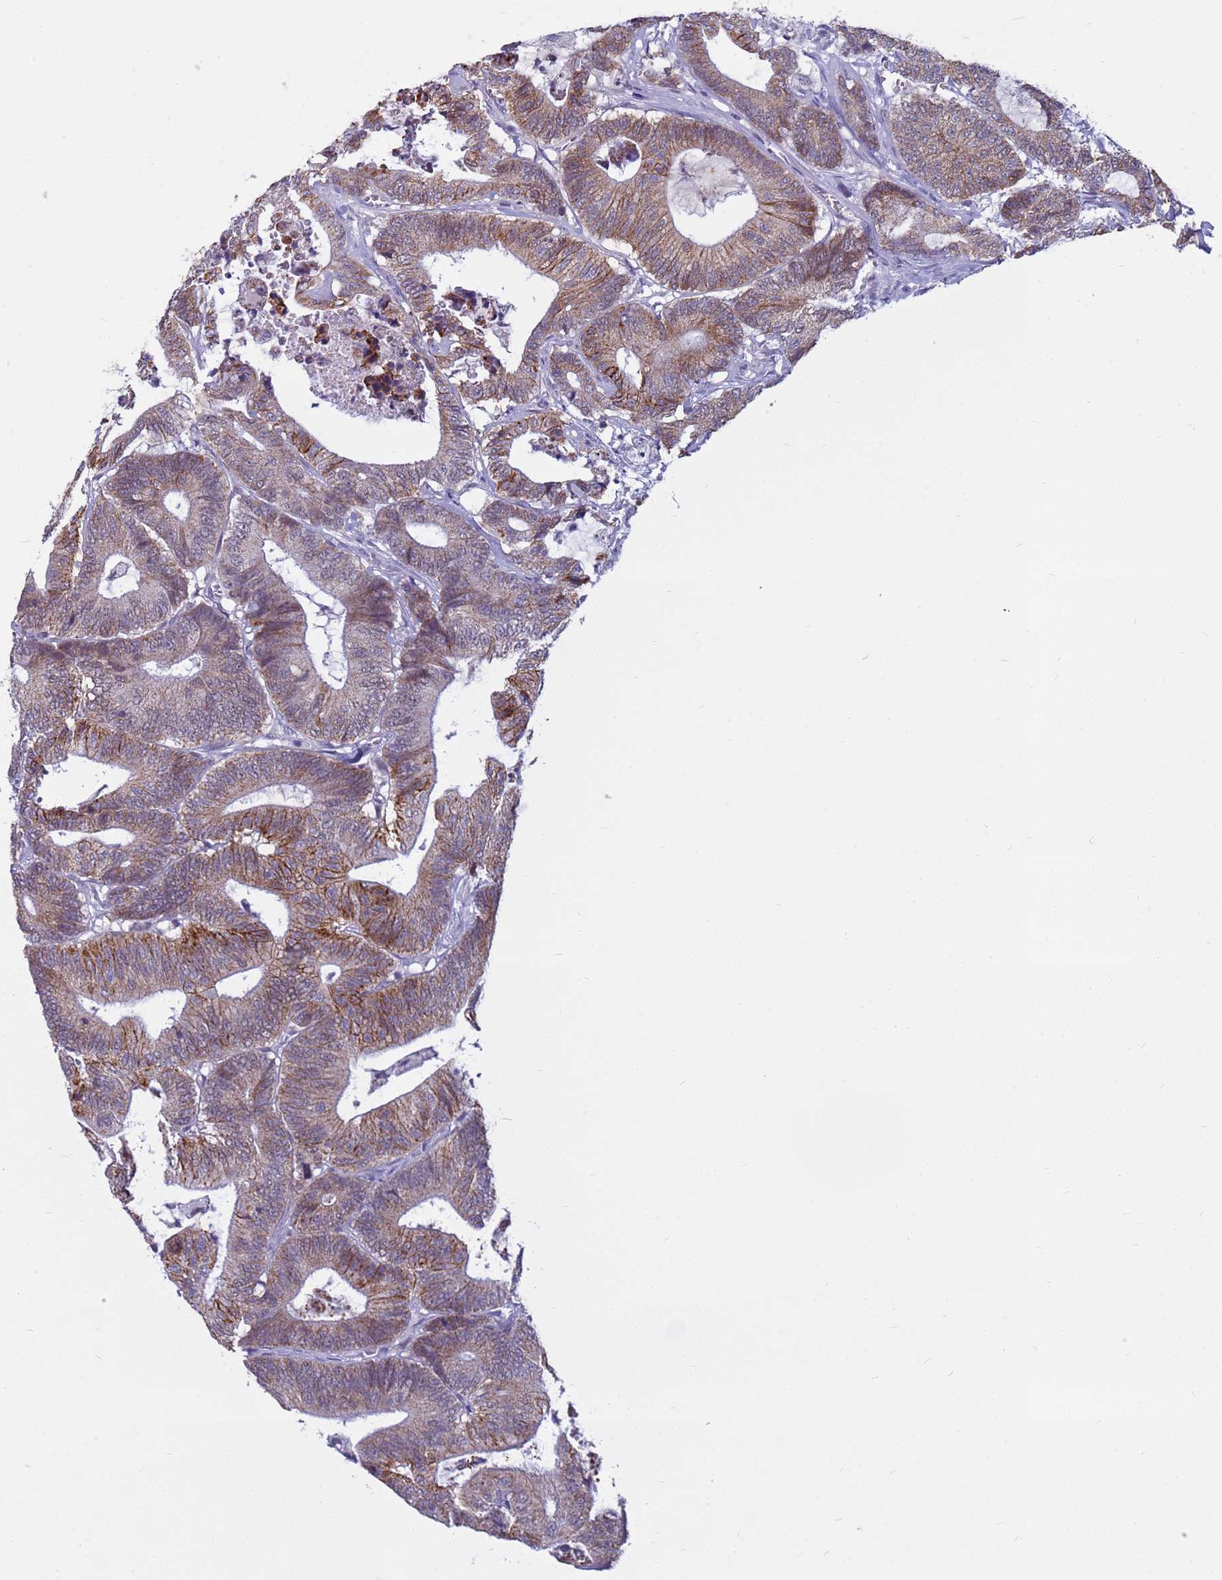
{"staining": {"intensity": "moderate", "quantity": ">75%", "location": "cytoplasmic/membranous"}, "tissue": "colorectal cancer", "cell_type": "Tumor cells", "image_type": "cancer", "snomed": [{"axis": "morphology", "description": "Adenocarcinoma, NOS"}, {"axis": "topography", "description": "Colon"}], "caption": "A medium amount of moderate cytoplasmic/membranous expression is present in about >75% of tumor cells in colorectal cancer (adenocarcinoma) tissue.", "gene": "CDK2AP2", "patient": {"sex": "female", "age": 84}}